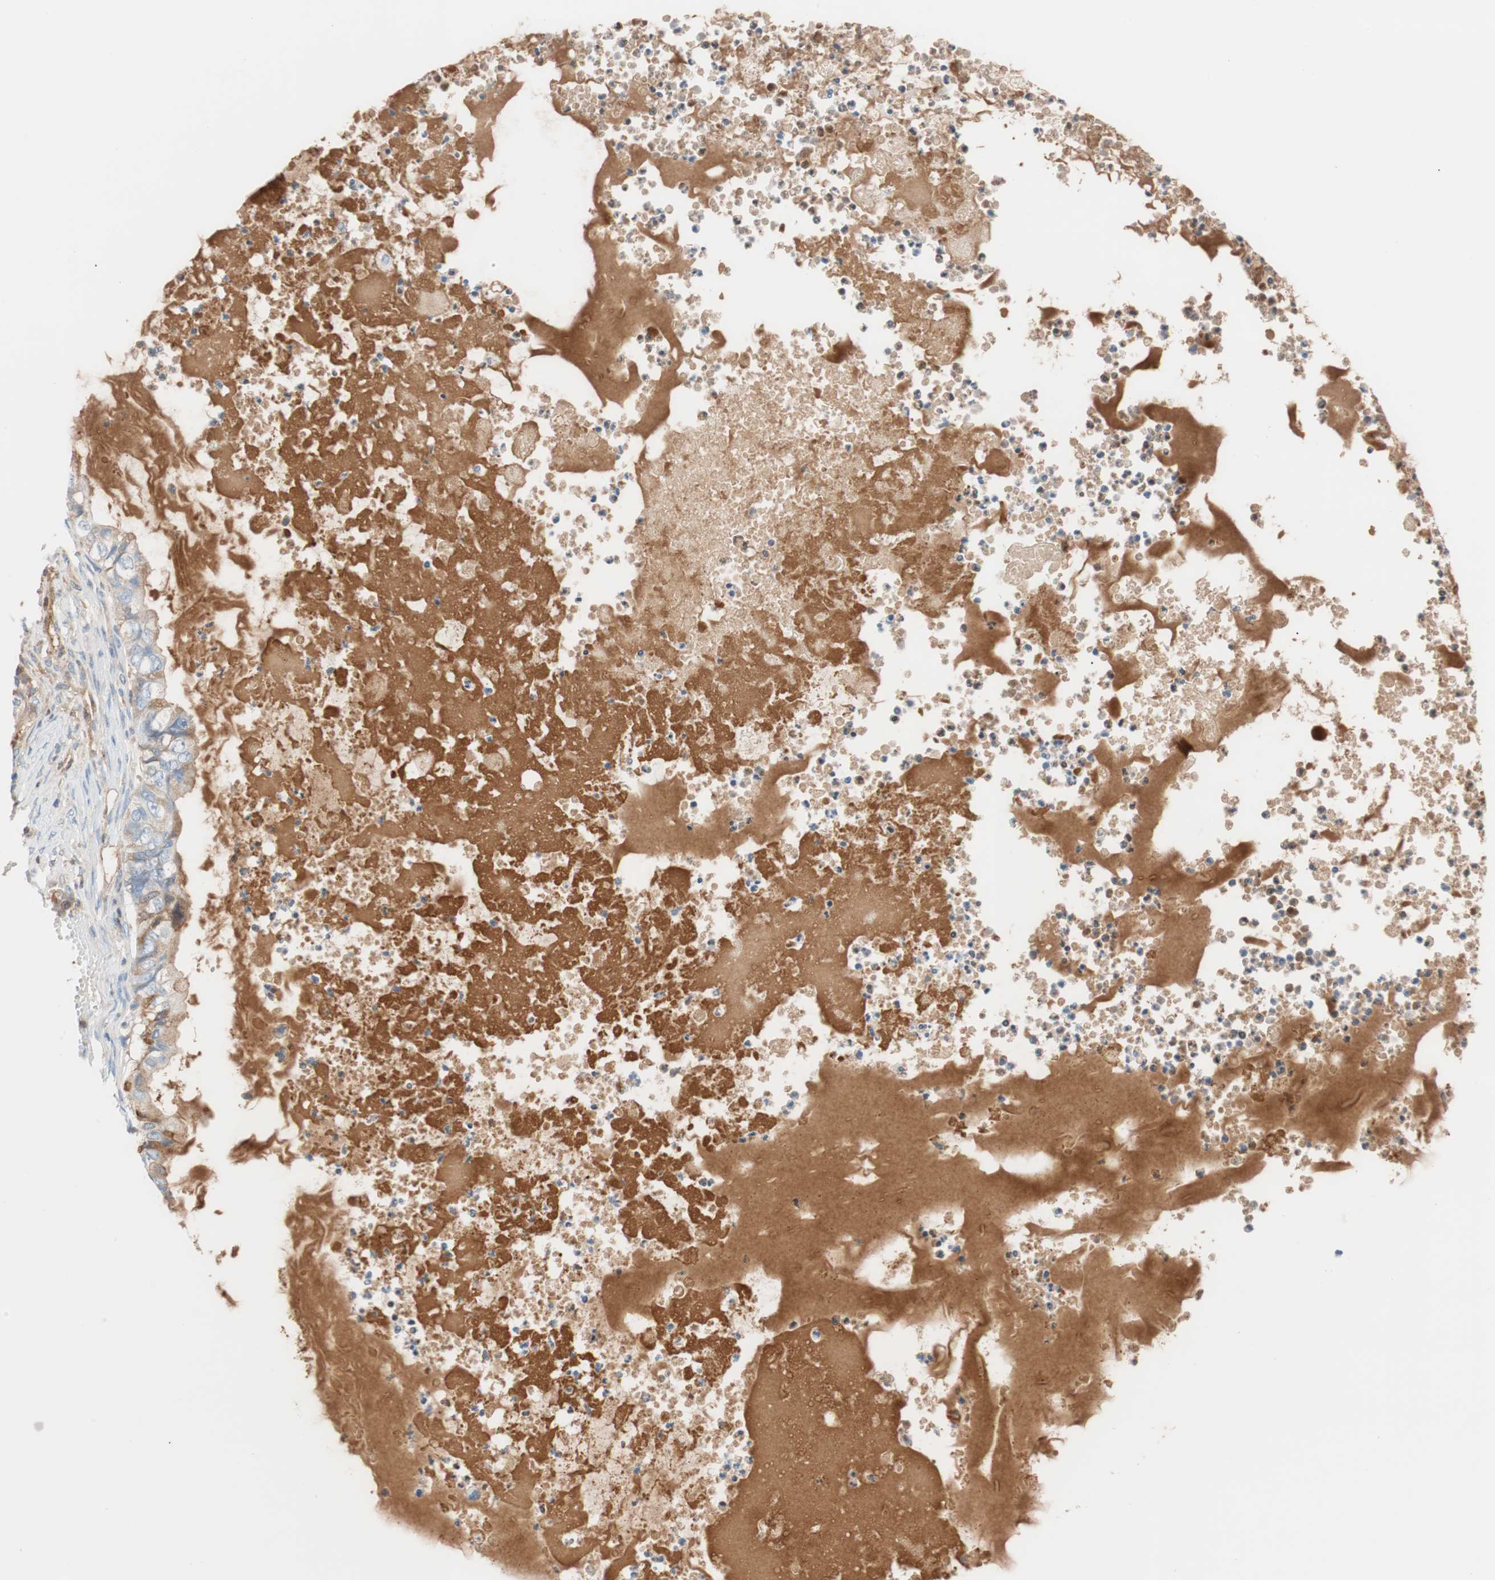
{"staining": {"intensity": "moderate", "quantity": "25%-75%", "location": "cytoplasmic/membranous"}, "tissue": "ovarian cancer", "cell_type": "Tumor cells", "image_type": "cancer", "snomed": [{"axis": "morphology", "description": "Cystadenocarcinoma, mucinous, NOS"}, {"axis": "topography", "description": "Ovary"}], "caption": "Ovarian mucinous cystadenocarcinoma was stained to show a protein in brown. There is medium levels of moderate cytoplasmic/membranous staining in approximately 25%-75% of tumor cells.", "gene": "RBP4", "patient": {"sex": "female", "age": 80}}